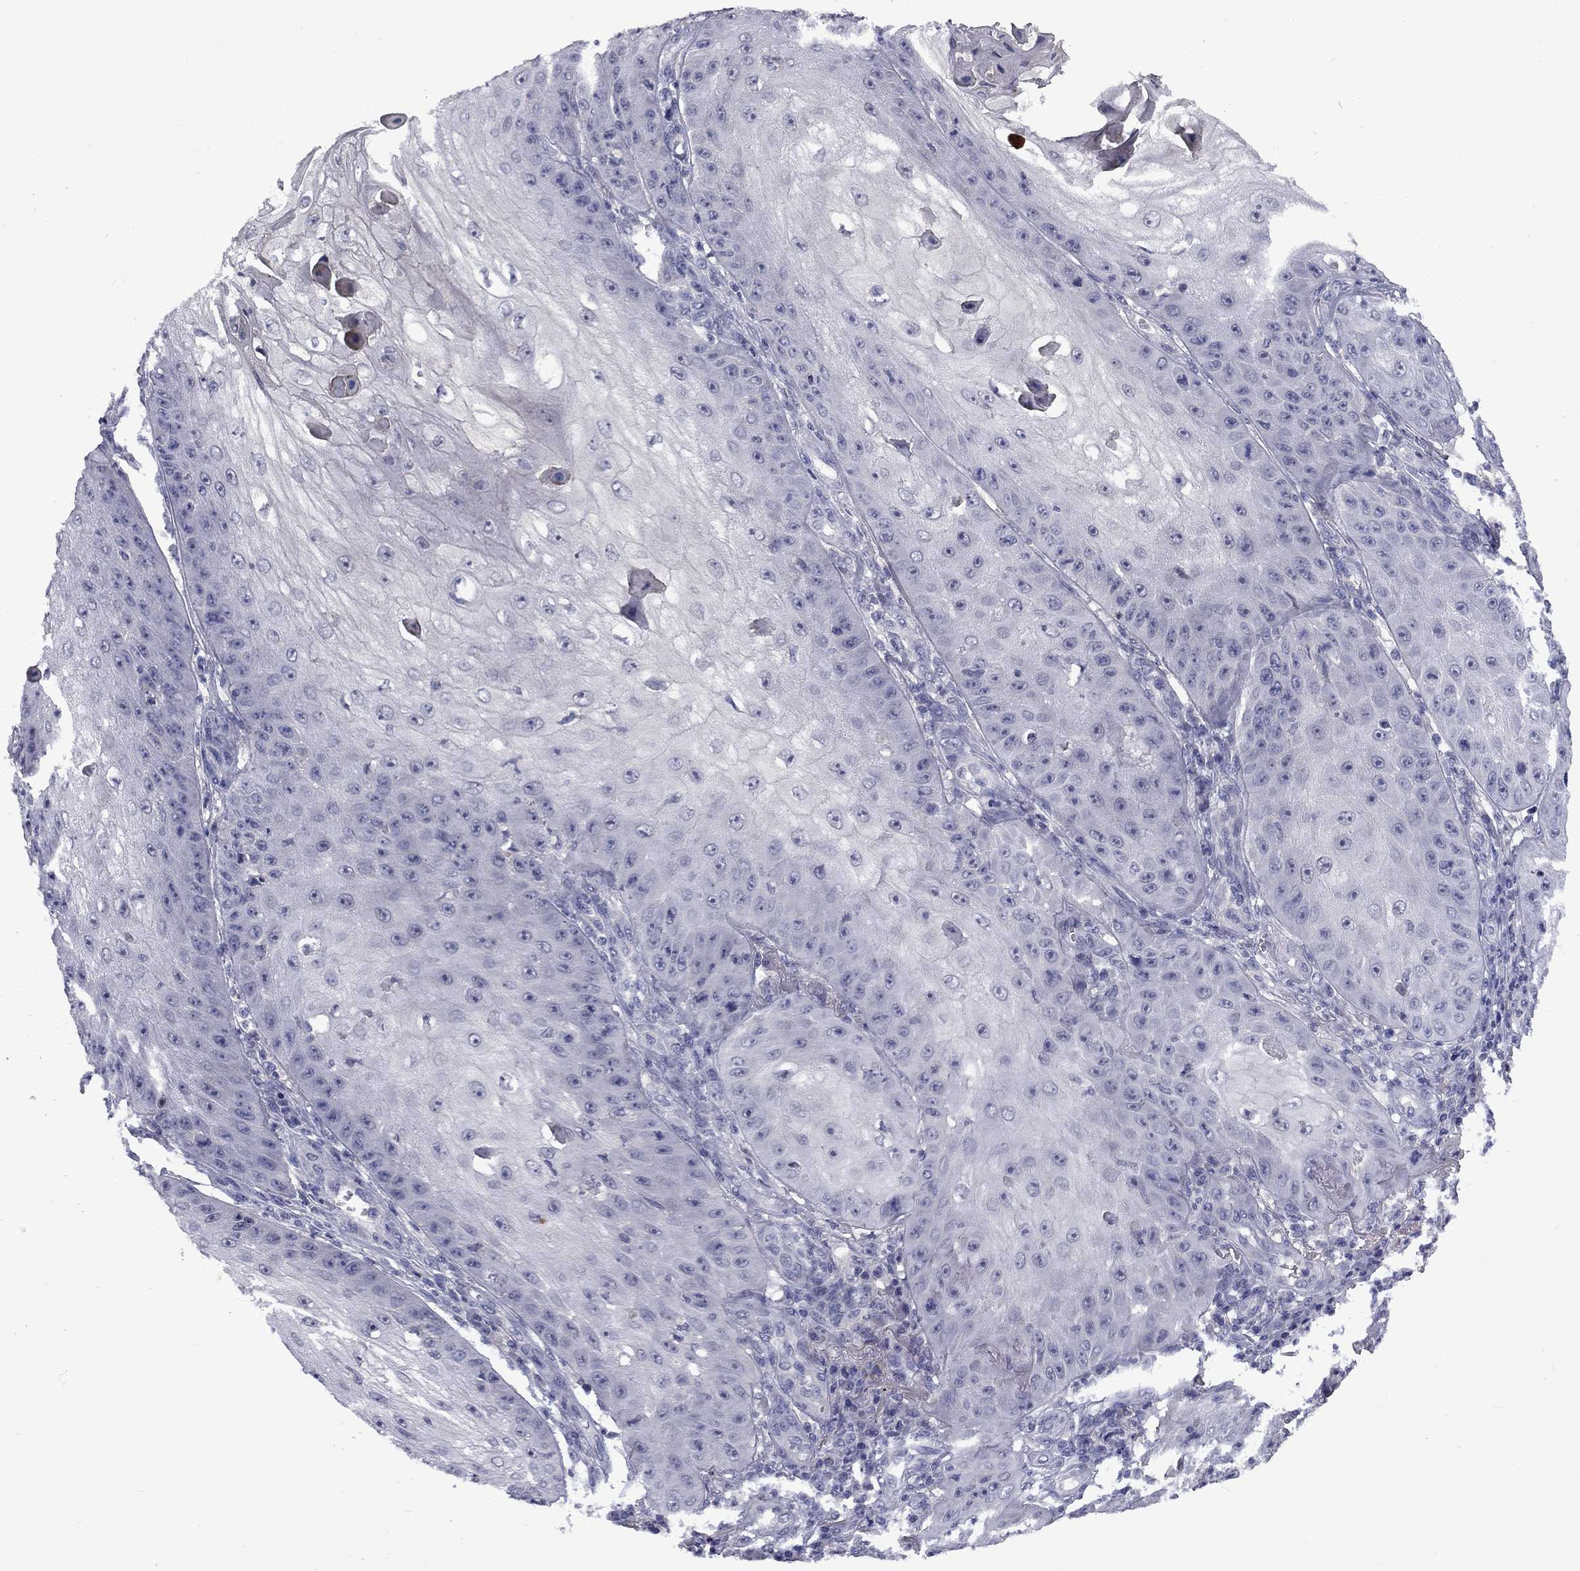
{"staining": {"intensity": "negative", "quantity": "none", "location": "none"}, "tissue": "skin cancer", "cell_type": "Tumor cells", "image_type": "cancer", "snomed": [{"axis": "morphology", "description": "Squamous cell carcinoma, NOS"}, {"axis": "topography", "description": "Skin"}], "caption": "Human skin squamous cell carcinoma stained for a protein using immunohistochemistry demonstrates no positivity in tumor cells.", "gene": "SNTA1", "patient": {"sex": "male", "age": 70}}